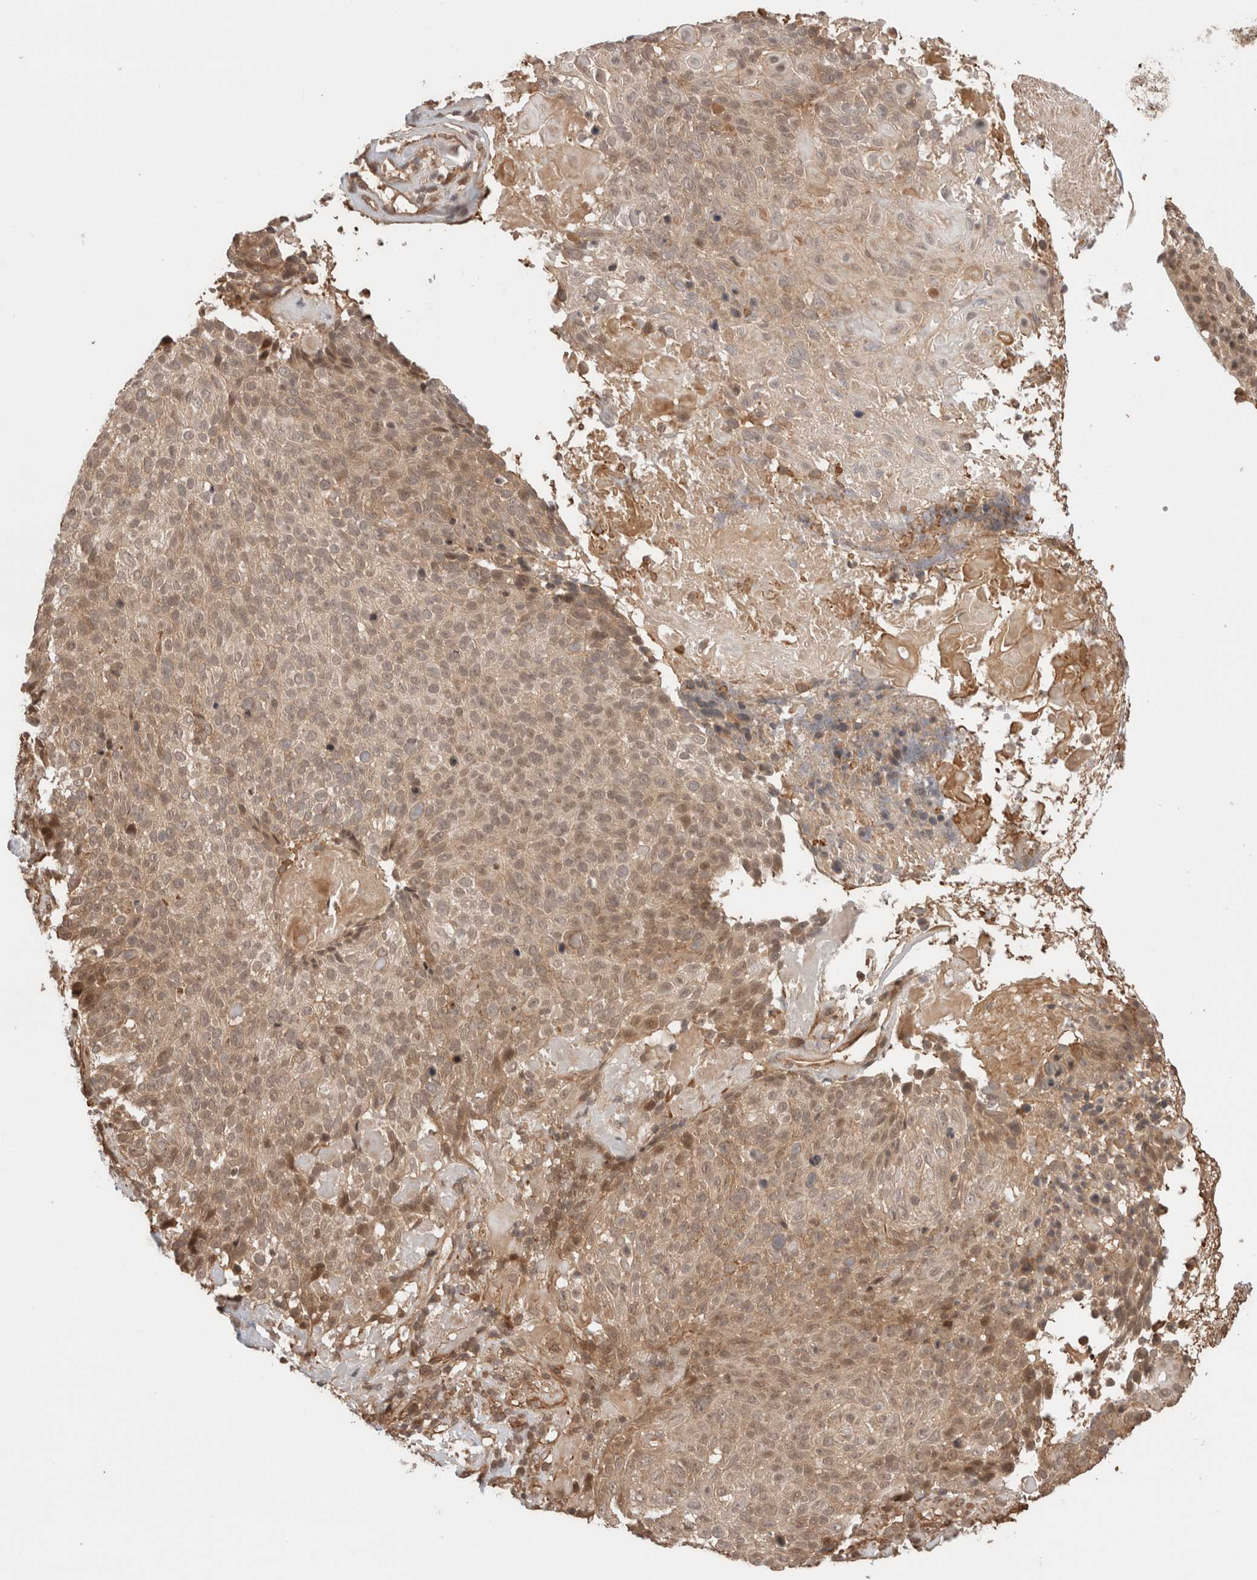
{"staining": {"intensity": "weak", "quantity": ">75%", "location": "cytoplasmic/membranous,nuclear"}, "tissue": "cervical cancer", "cell_type": "Tumor cells", "image_type": "cancer", "snomed": [{"axis": "morphology", "description": "Squamous cell carcinoma, NOS"}, {"axis": "topography", "description": "Cervix"}], "caption": "Immunohistochemistry of human cervical squamous cell carcinoma demonstrates low levels of weak cytoplasmic/membranous and nuclear staining in about >75% of tumor cells.", "gene": "ZNF649", "patient": {"sex": "female", "age": 74}}